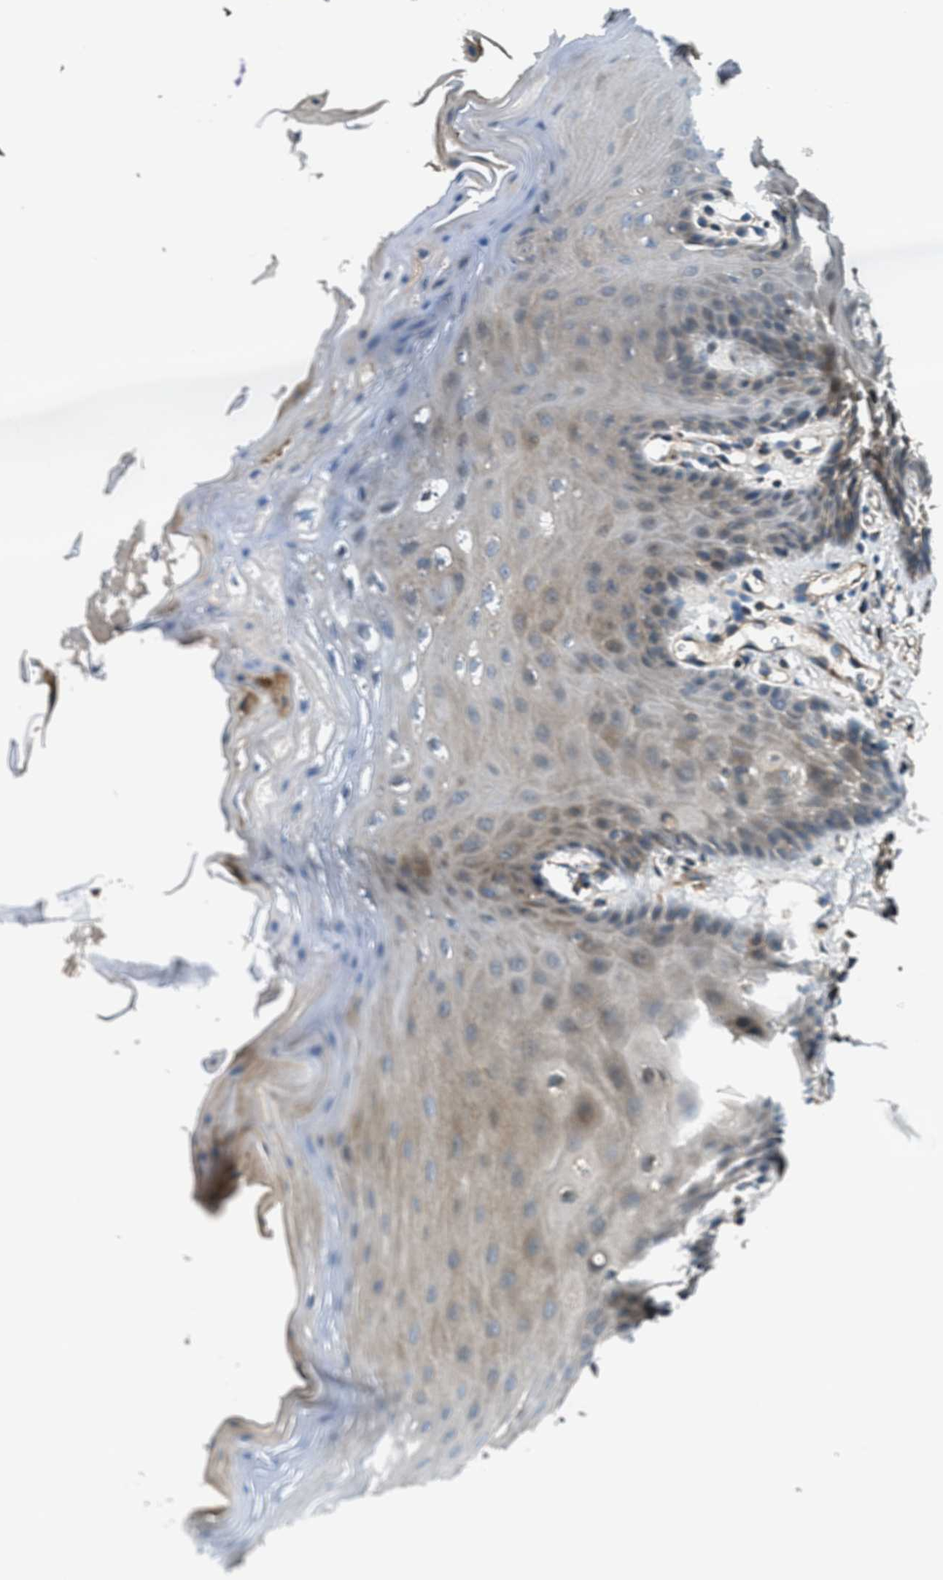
{"staining": {"intensity": "weak", "quantity": ">75%", "location": "cytoplasmic/membranous"}, "tissue": "oral mucosa", "cell_type": "Squamous epithelial cells", "image_type": "normal", "snomed": [{"axis": "morphology", "description": "Normal tissue, NOS"}, {"axis": "morphology", "description": "Squamous cell carcinoma, NOS"}, {"axis": "topography", "description": "Oral tissue"}, {"axis": "topography", "description": "Head-Neck"}], "caption": "Oral mucosa stained for a protein (brown) exhibits weak cytoplasmic/membranous positive expression in approximately >75% of squamous epithelial cells.", "gene": "VEZT", "patient": {"sex": "male", "age": 71}}